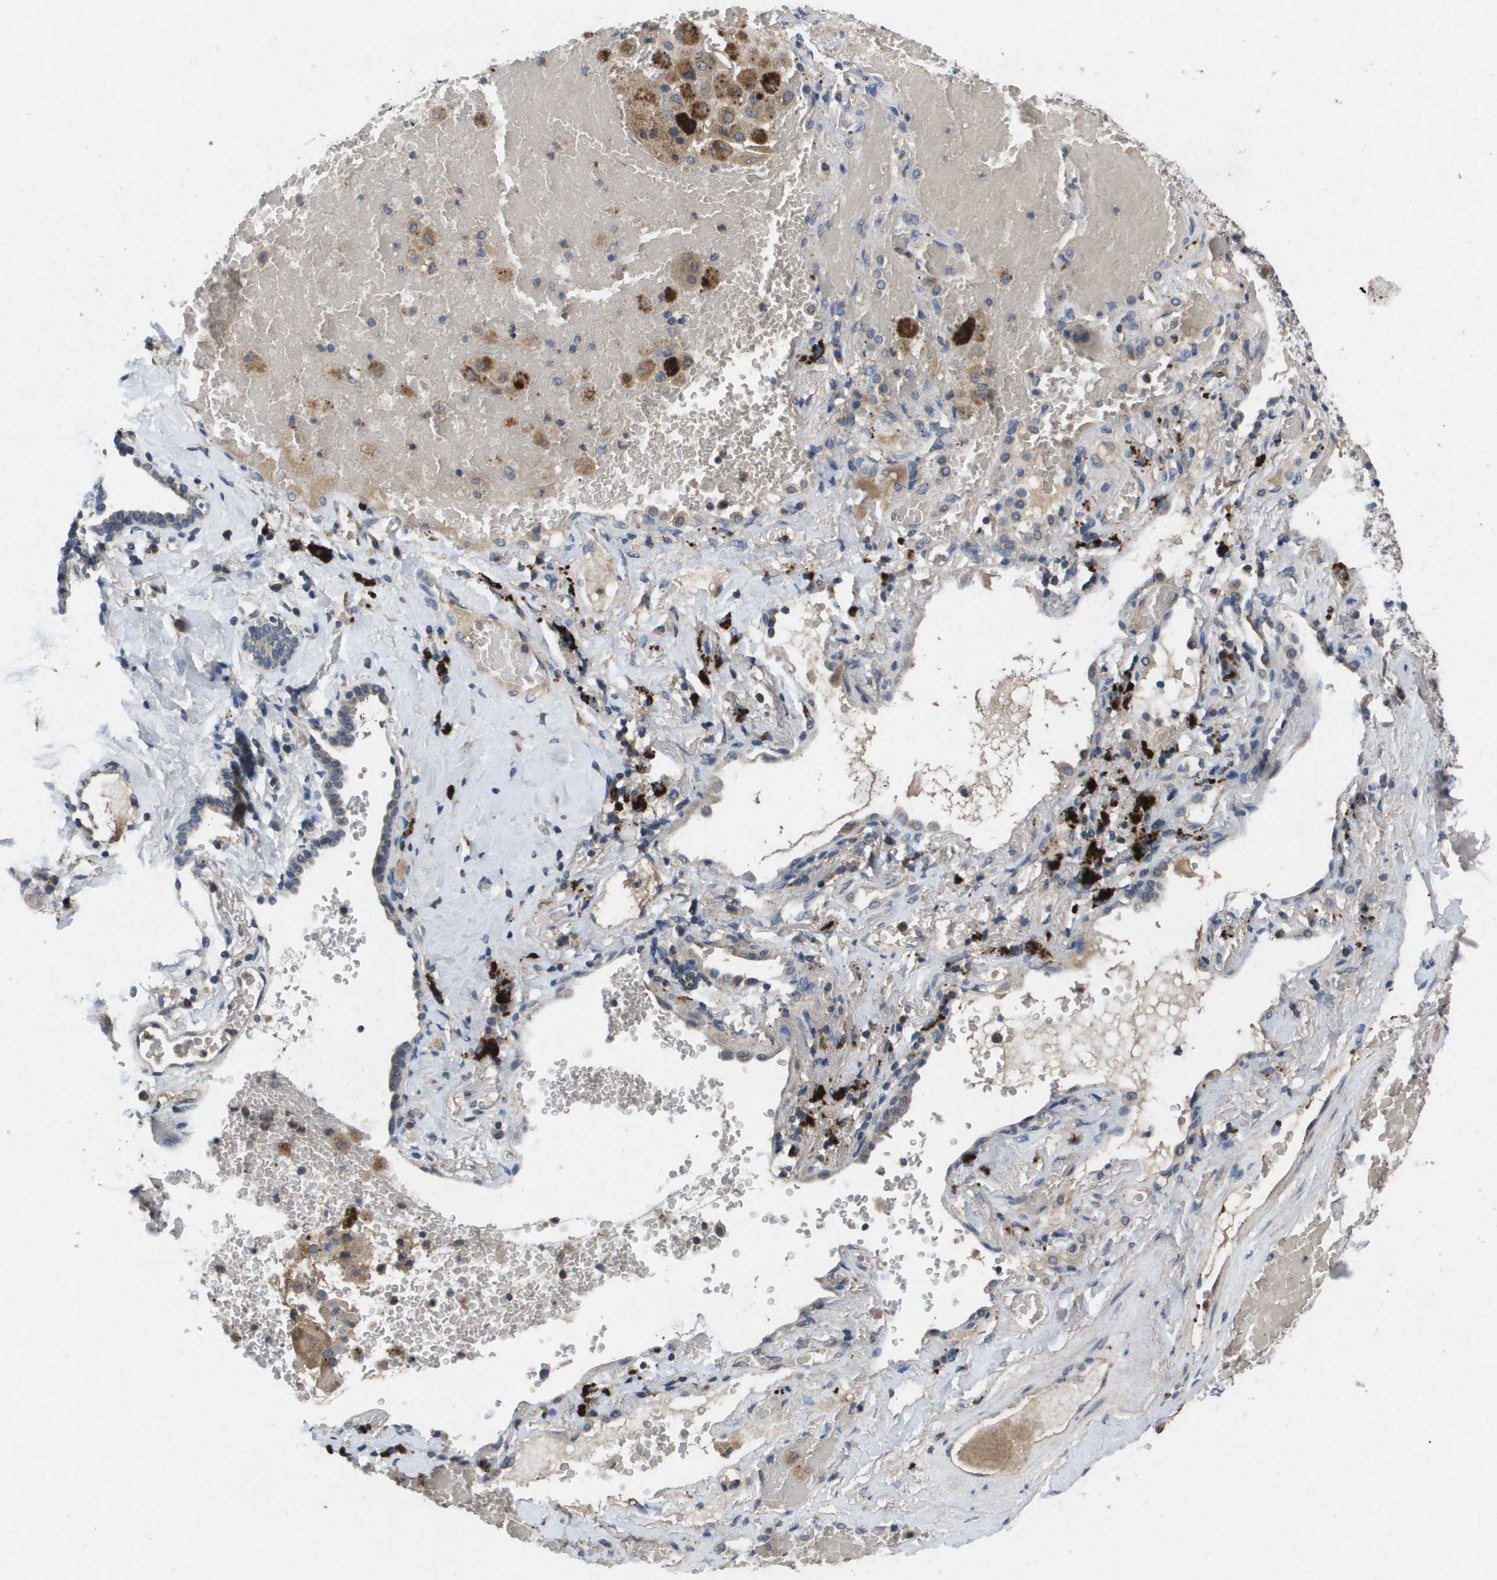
{"staining": {"intensity": "weak", "quantity": "<25%", "location": "cytoplasmic/membranous"}, "tissue": "lung cancer", "cell_type": "Tumor cells", "image_type": "cancer", "snomed": [{"axis": "morphology", "description": "Squamous cell carcinoma, NOS"}, {"axis": "topography", "description": "Lung"}], "caption": "This is a histopathology image of IHC staining of lung squamous cell carcinoma, which shows no expression in tumor cells. The staining is performed using DAB (3,3'-diaminobenzidine) brown chromogen with nuclei counter-stained in using hematoxylin.", "gene": "PROC", "patient": {"sex": "male", "age": 57}}